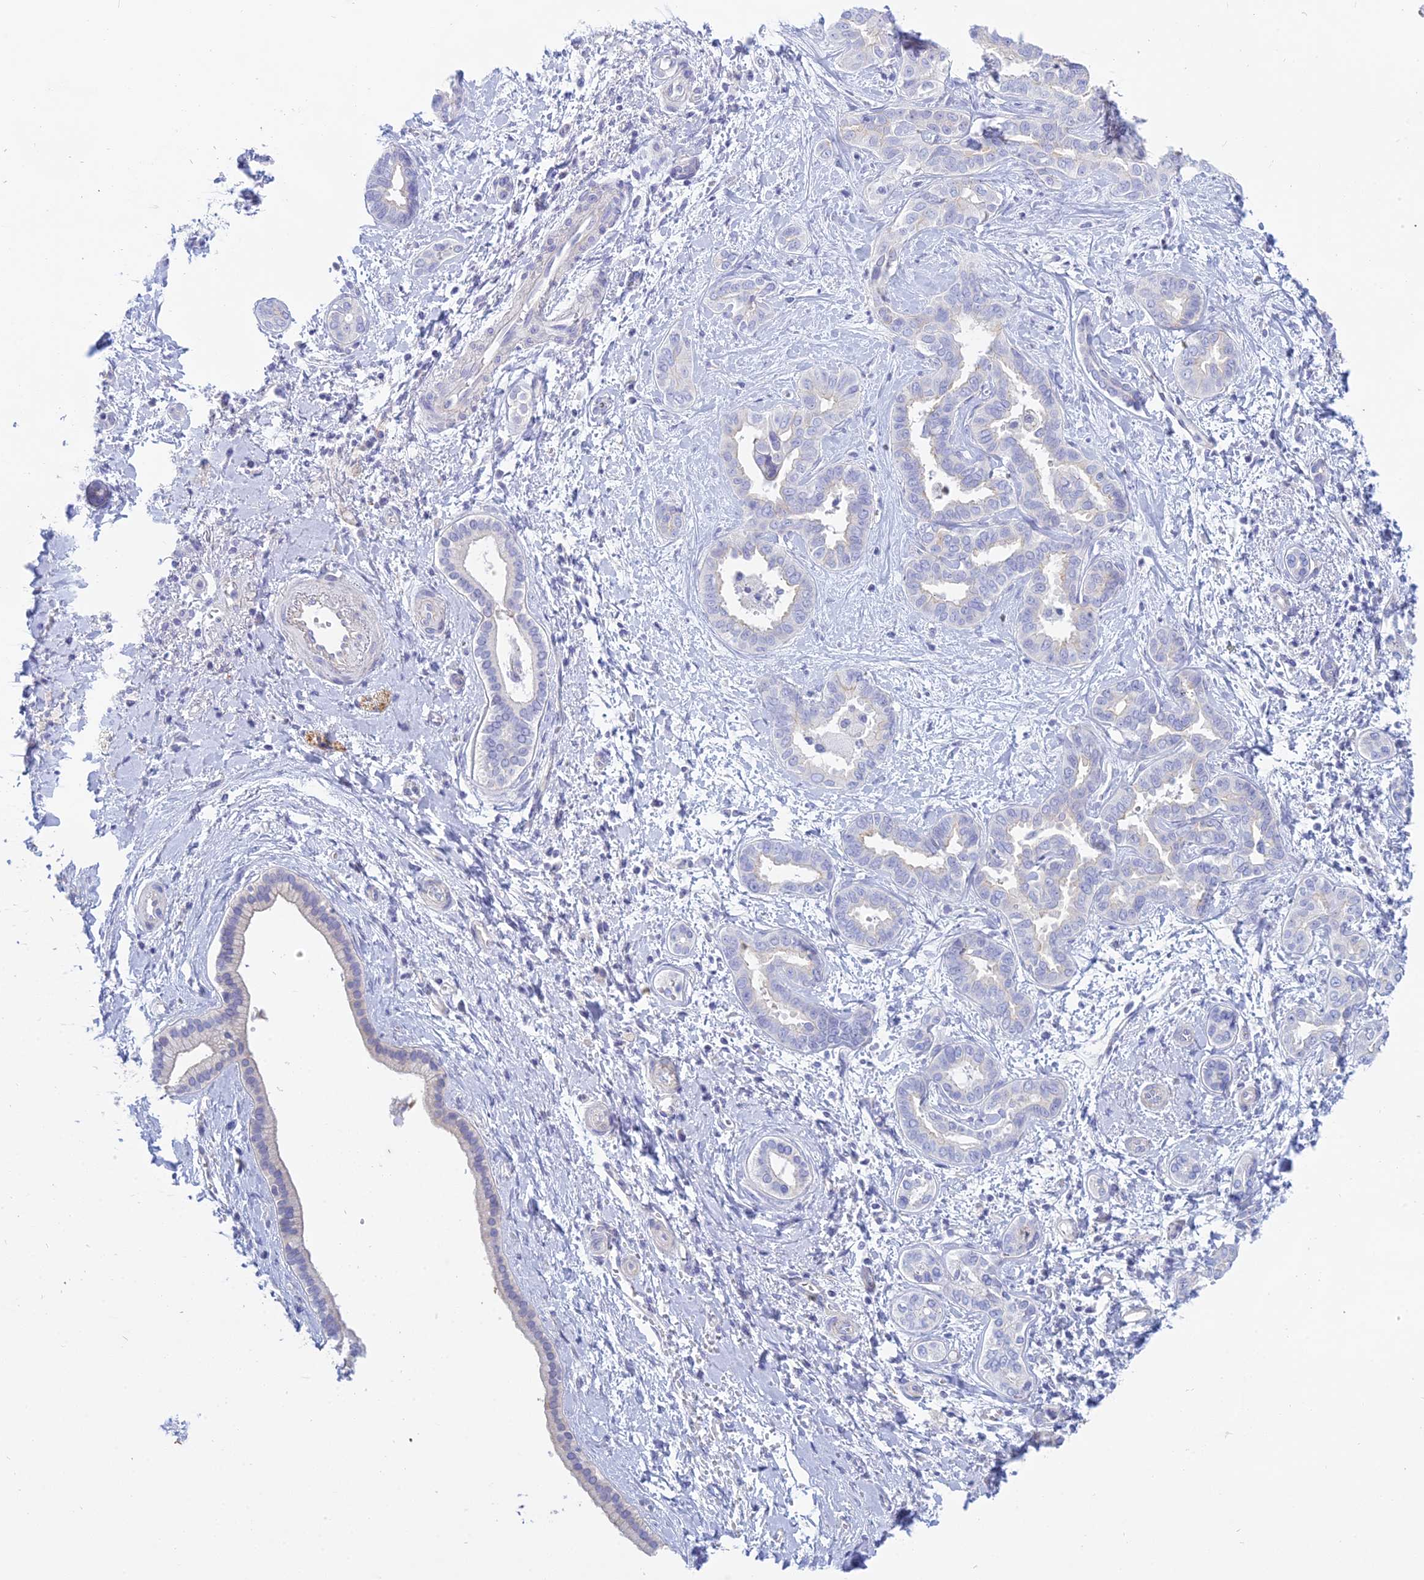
{"staining": {"intensity": "negative", "quantity": "none", "location": "none"}, "tissue": "liver cancer", "cell_type": "Tumor cells", "image_type": "cancer", "snomed": [{"axis": "morphology", "description": "Cholangiocarcinoma"}, {"axis": "topography", "description": "Liver"}], "caption": "Protein analysis of cholangiocarcinoma (liver) demonstrates no significant staining in tumor cells. (Stains: DAB (3,3'-diaminobenzidine) IHC with hematoxylin counter stain, Microscopy: brightfield microscopy at high magnification).", "gene": "SMIM24", "patient": {"sex": "female", "age": 77}}